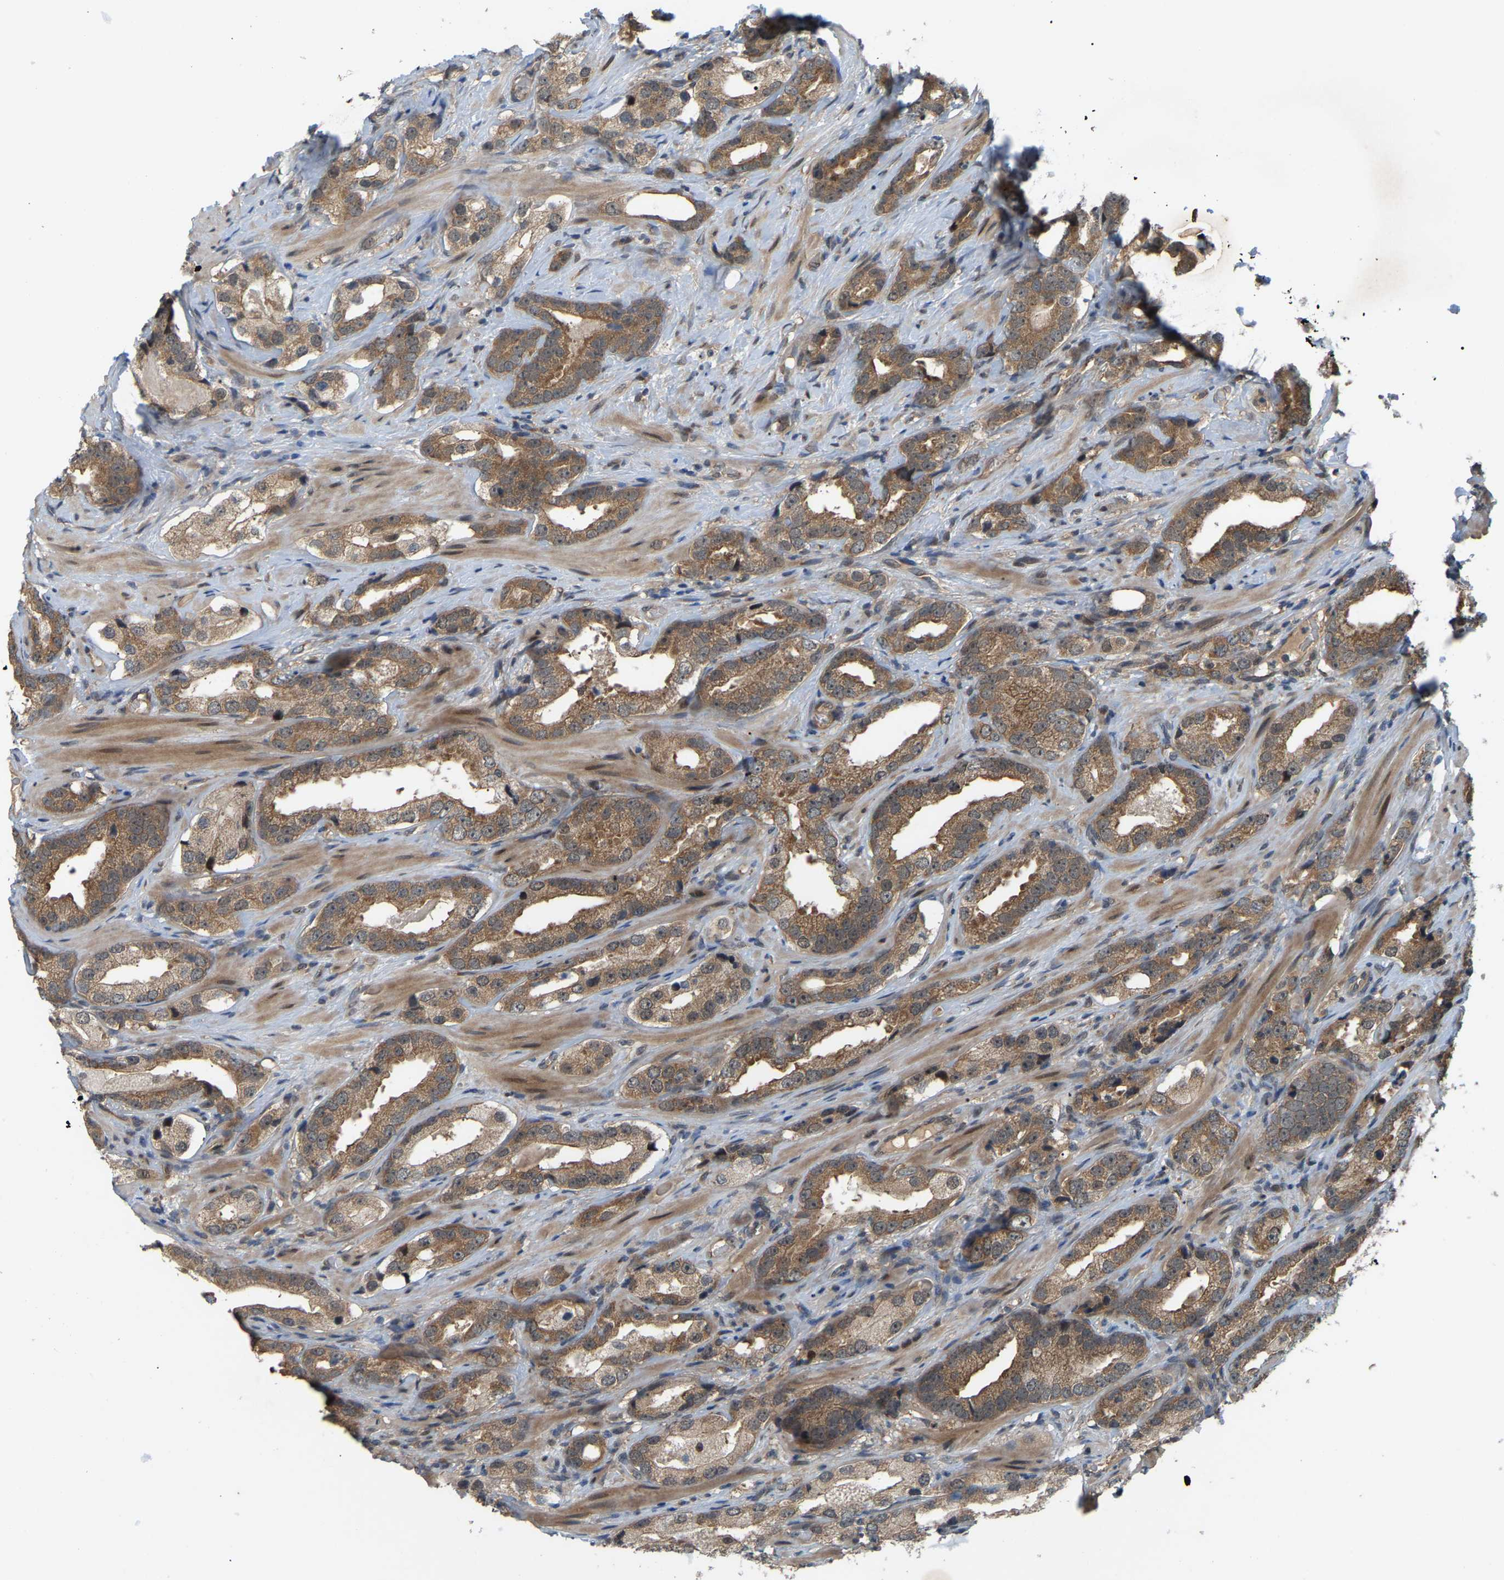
{"staining": {"intensity": "moderate", "quantity": ">75%", "location": "cytoplasmic/membranous"}, "tissue": "prostate cancer", "cell_type": "Tumor cells", "image_type": "cancer", "snomed": [{"axis": "morphology", "description": "Adenocarcinoma, High grade"}, {"axis": "topography", "description": "Prostate"}], "caption": "DAB immunohistochemical staining of human prostate cancer (high-grade adenocarcinoma) displays moderate cytoplasmic/membranous protein positivity in approximately >75% of tumor cells.", "gene": "CROT", "patient": {"sex": "male", "age": 63}}